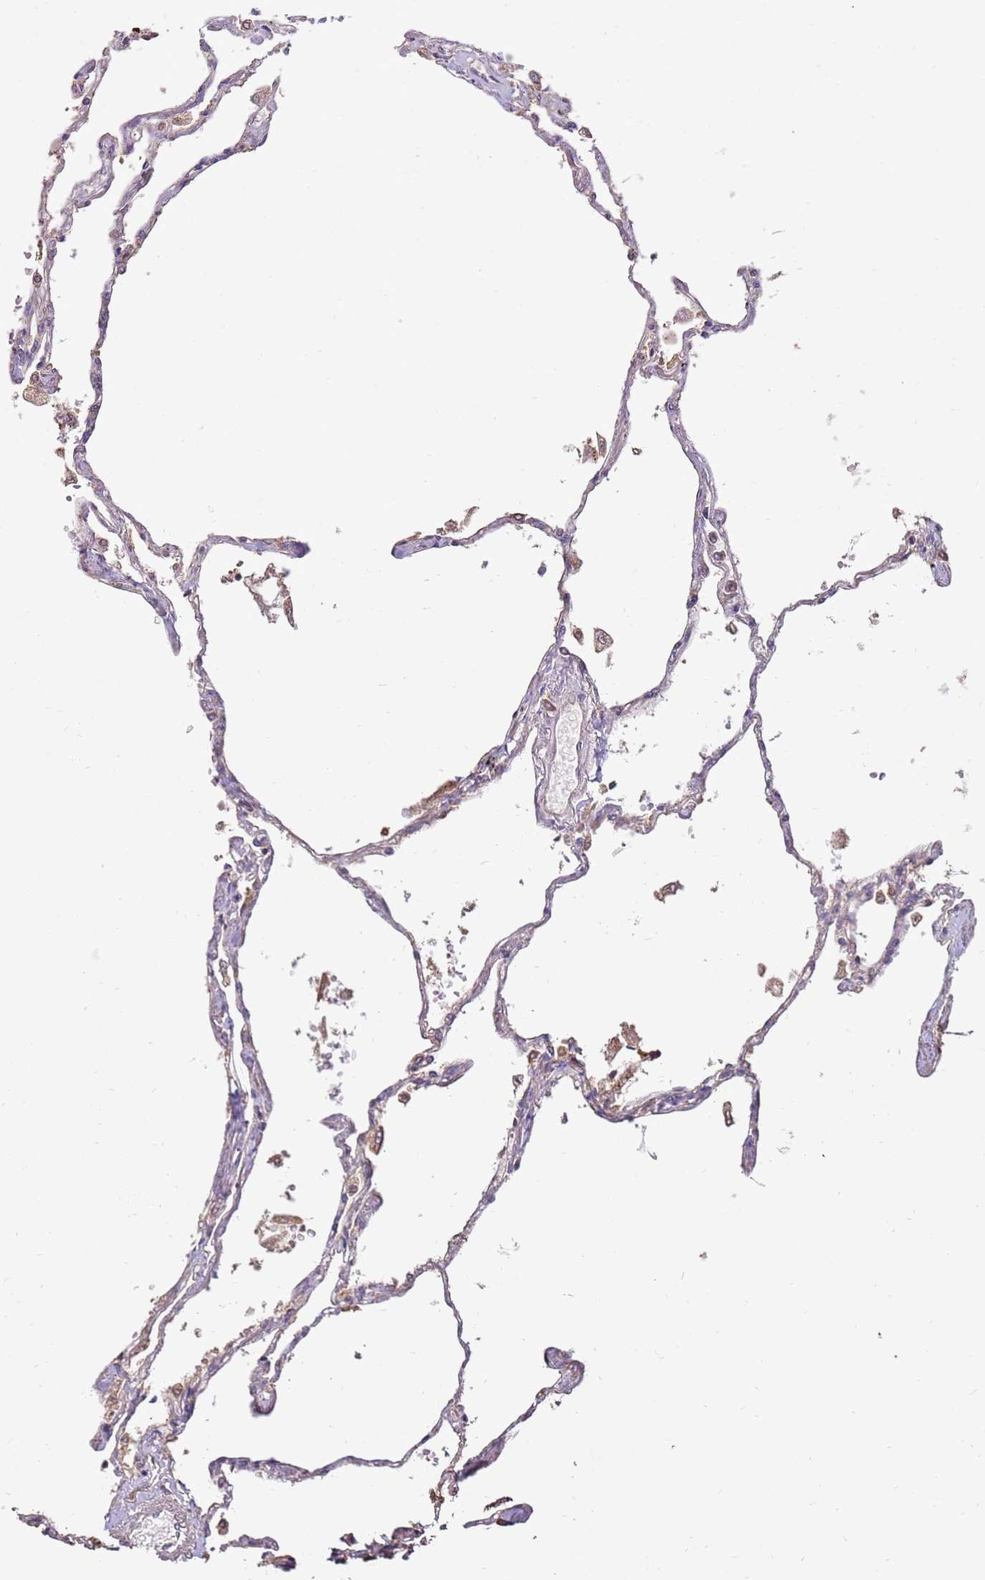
{"staining": {"intensity": "moderate", "quantity": "<25%", "location": "cytoplasmic/membranous"}, "tissue": "lung", "cell_type": "Alveolar cells", "image_type": "normal", "snomed": [{"axis": "morphology", "description": "Normal tissue, NOS"}, {"axis": "topography", "description": "Lung"}], "caption": "Immunohistochemistry (IHC) (DAB (3,3'-diaminobenzidine)) staining of unremarkable human lung exhibits moderate cytoplasmic/membranous protein staining in approximately <25% of alveolar cells. Nuclei are stained in blue.", "gene": "KIF25", "patient": {"sex": "female", "age": 67}}